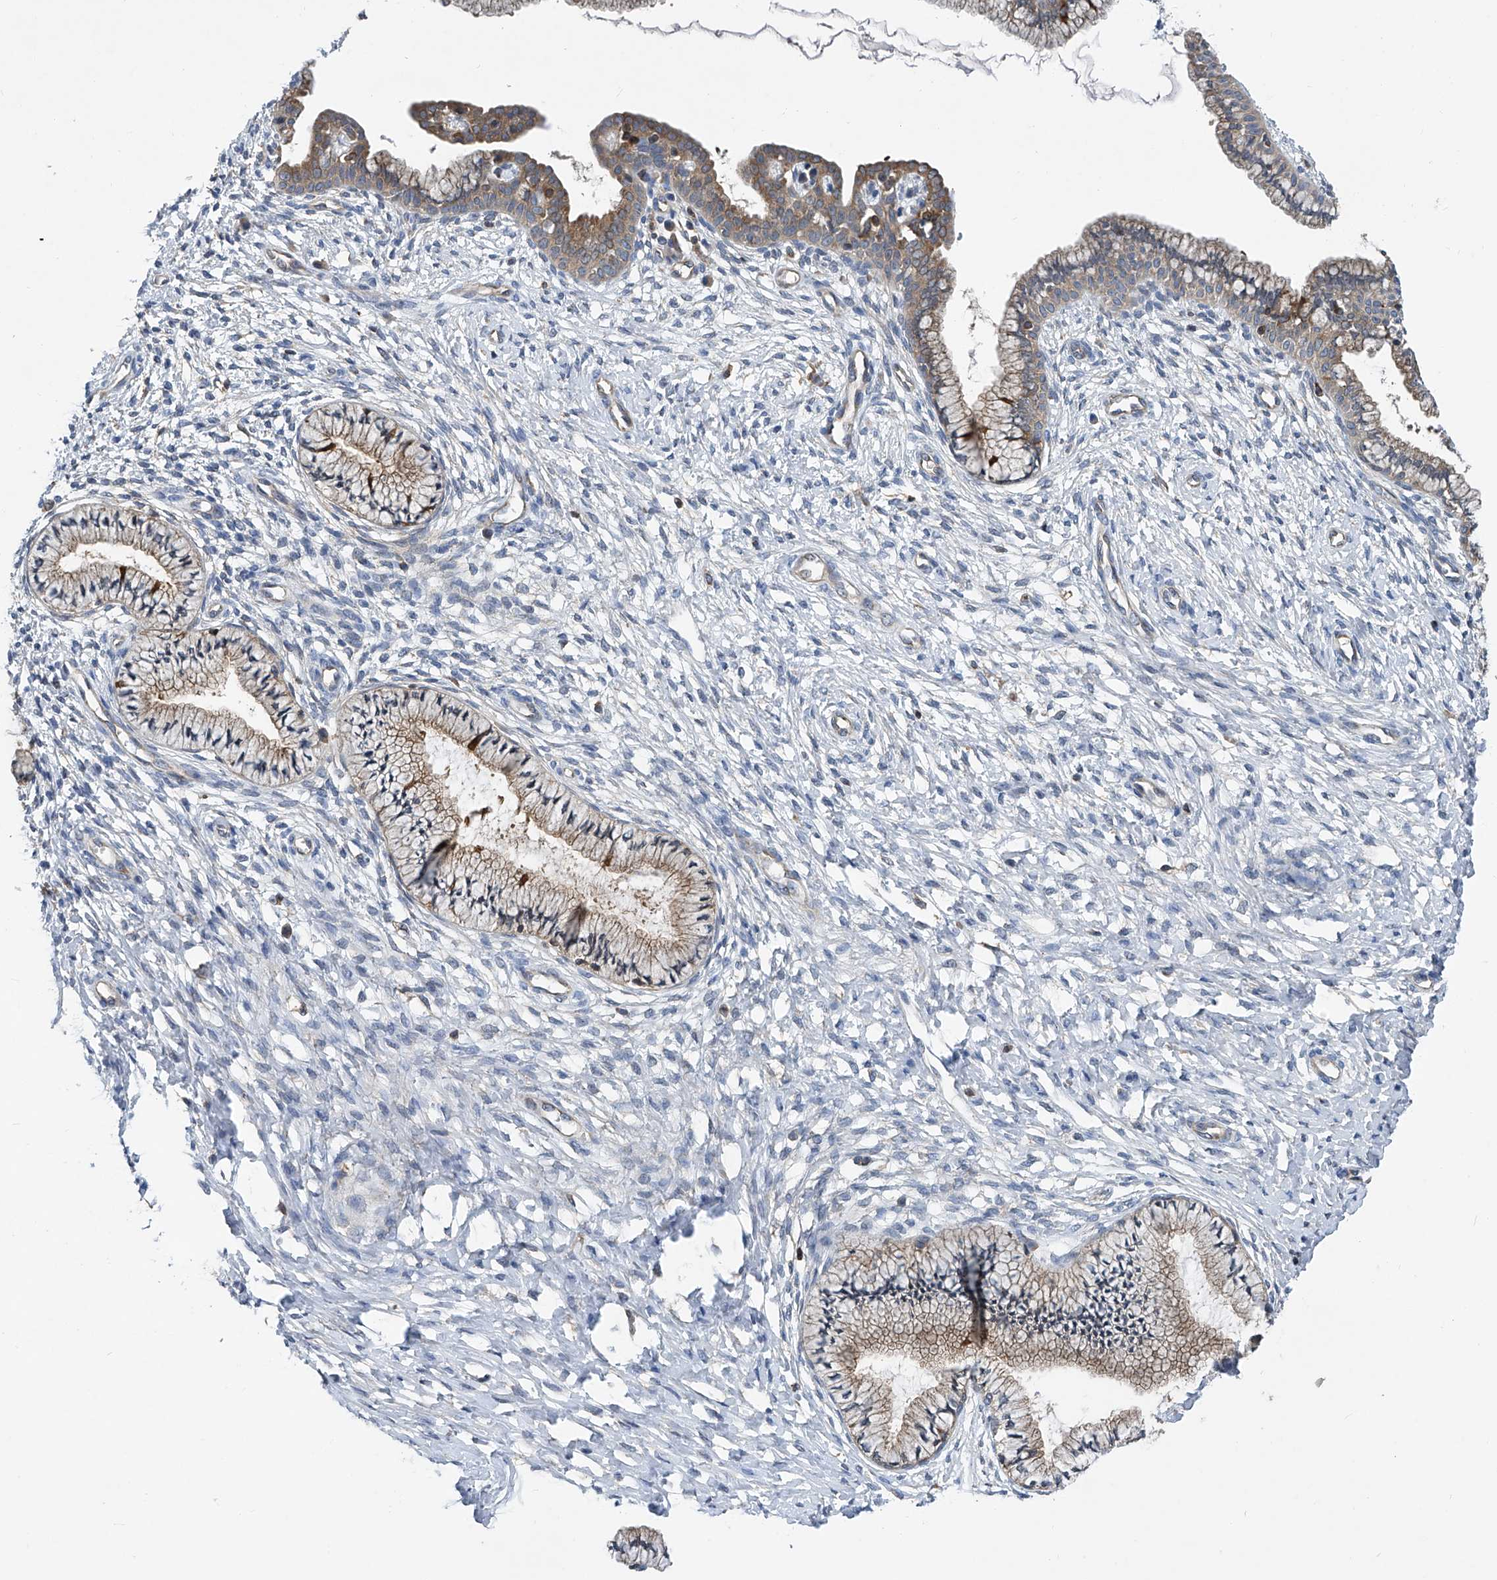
{"staining": {"intensity": "moderate", "quantity": "25%-75%", "location": "cytoplasmic/membranous"}, "tissue": "cervix", "cell_type": "Glandular cells", "image_type": "normal", "snomed": [{"axis": "morphology", "description": "Normal tissue, NOS"}, {"axis": "topography", "description": "Cervix"}], "caption": "Immunohistochemical staining of normal human cervix displays 25%-75% levels of moderate cytoplasmic/membranous protein positivity in approximately 25%-75% of glandular cells.", "gene": "TRIM38", "patient": {"sex": "female", "age": 36}}